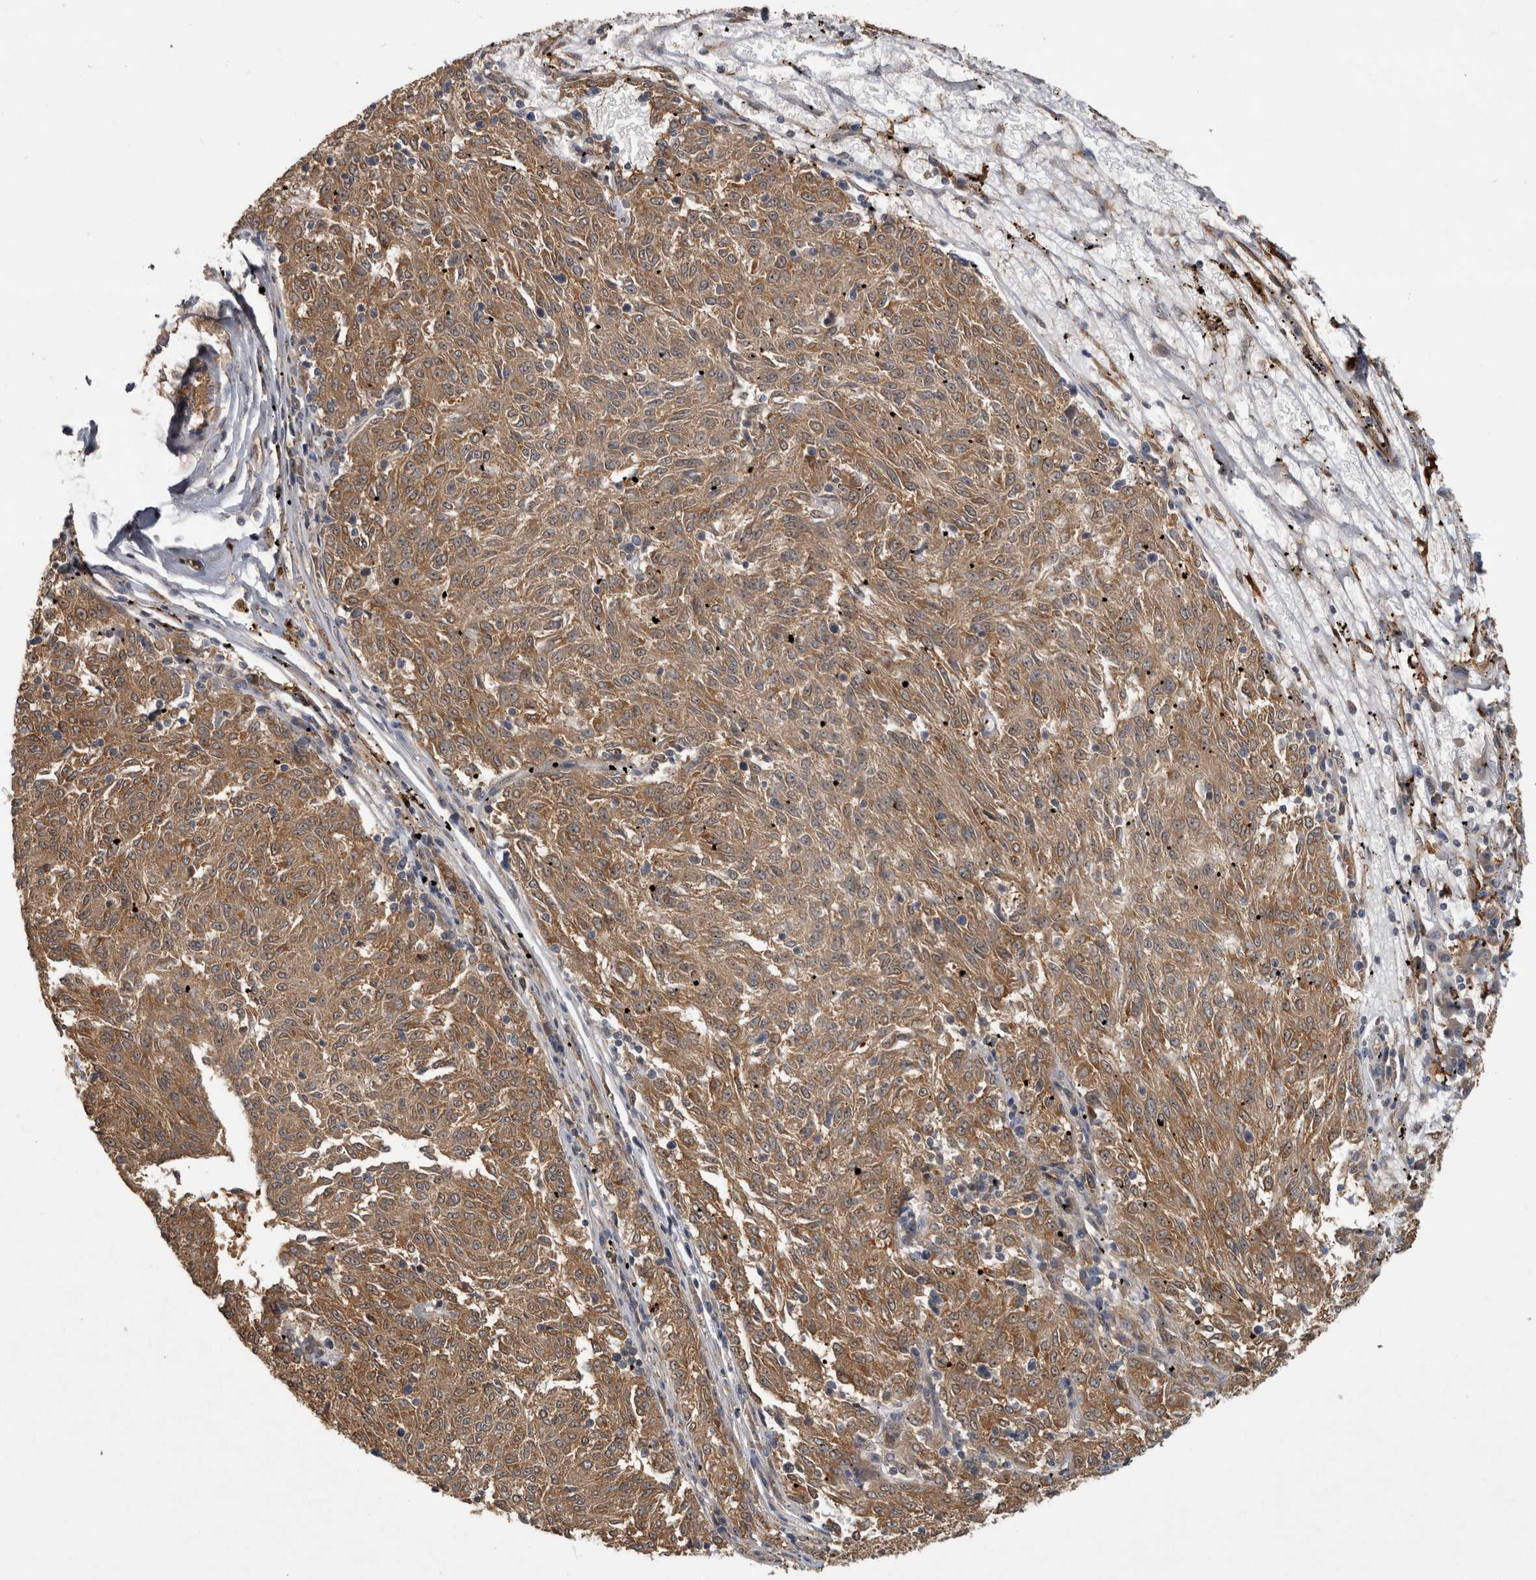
{"staining": {"intensity": "moderate", "quantity": ">75%", "location": "cytoplasmic/membranous"}, "tissue": "melanoma", "cell_type": "Tumor cells", "image_type": "cancer", "snomed": [{"axis": "morphology", "description": "Malignant melanoma, NOS"}, {"axis": "topography", "description": "Skin"}], "caption": "Brown immunohistochemical staining in human malignant melanoma reveals moderate cytoplasmic/membranous staining in about >75% of tumor cells.", "gene": "ATXN2", "patient": {"sex": "female", "age": 72}}